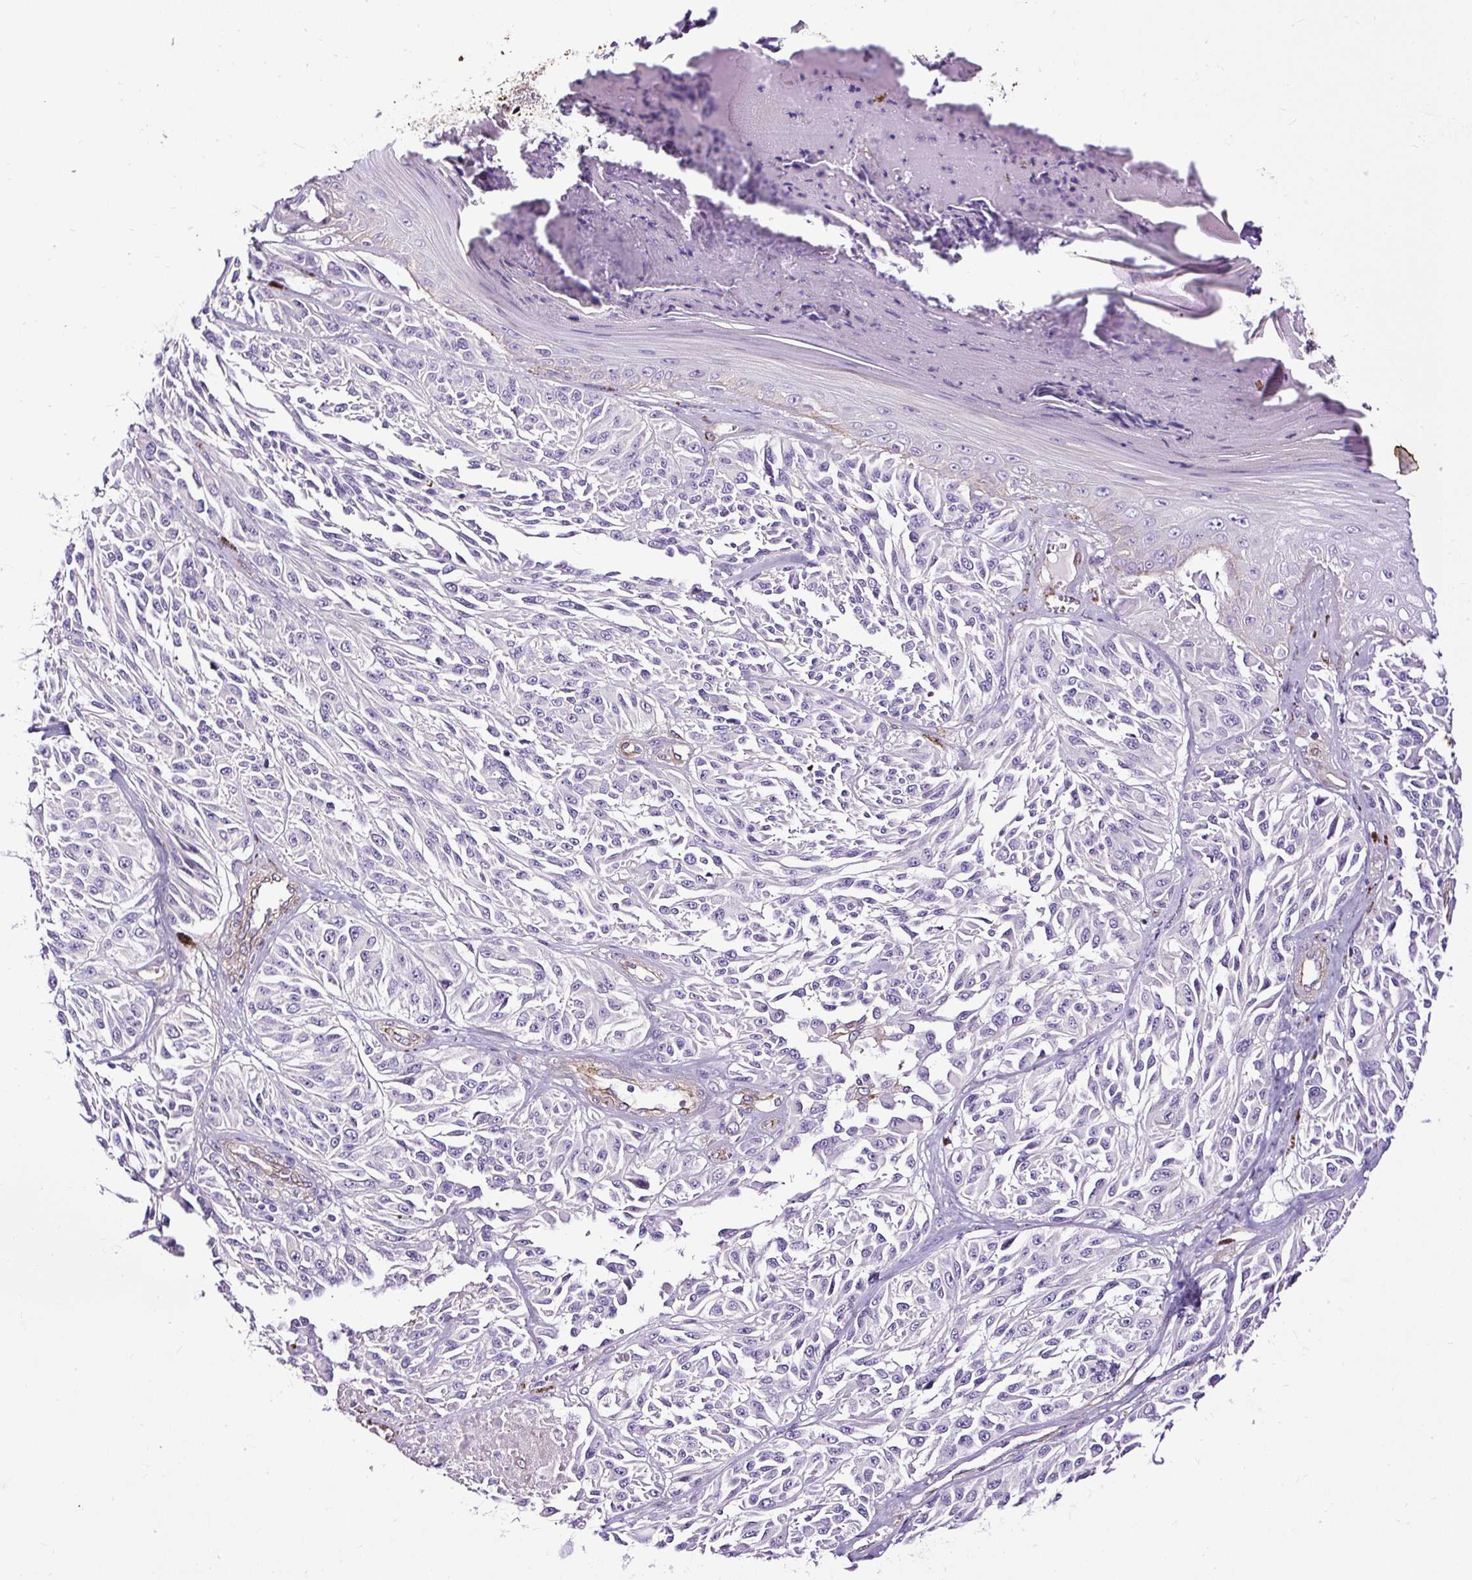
{"staining": {"intensity": "negative", "quantity": "none", "location": "none"}, "tissue": "melanoma", "cell_type": "Tumor cells", "image_type": "cancer", "snomed": [{"axis": "morphology", "description": "Malignant melanoma, NOS"}, {"axis": "topography", "description": "Skin"}], "caption": "DAB immunohistochemical staining of malignant melanoma displays no significant positivity in tumor cells.", "gene": "SLC7A8", "patient": {"sex": "male", "age": 94}}